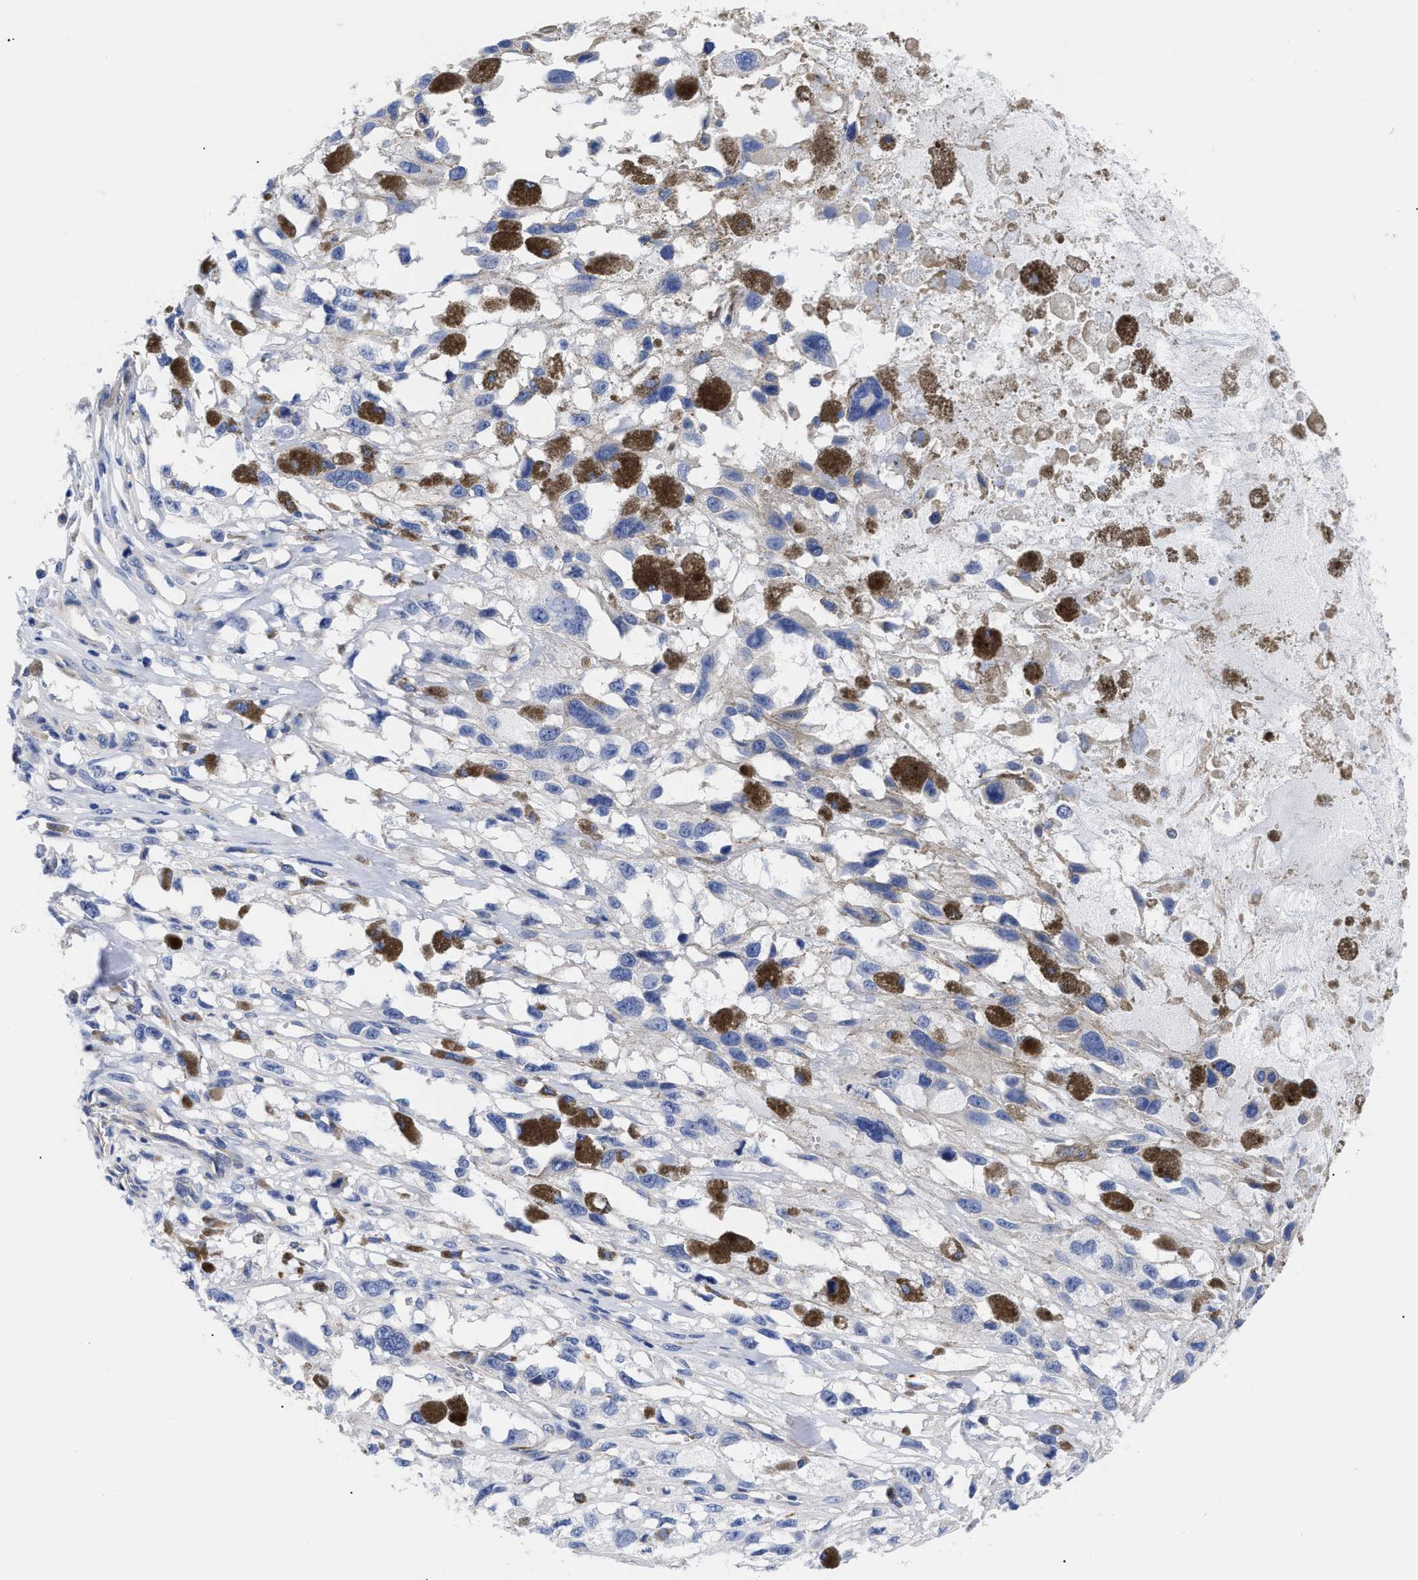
{"staining": {"intensity": "negative", "quantity": "none", "location": "none"}, "tissue": "melanoma", "cell_type": "Tumor cells", "image_type": "cancer", "snomed": [{"axis": "morphology", "description": "Malignant melanoma, Metastatic site"}, {"axis": "topography", "description": "Lymph node"}], "caption": "IHC micrograph of human melanoma stained for a protein (brown), which displays no staining in tumor cells. (DAB (3,3'-diaminobenzidine) immunohistochemistry with hematoxylin counter stain).", "gene": "IRAG2", "patient": {"sex": "male", "age": 59}}